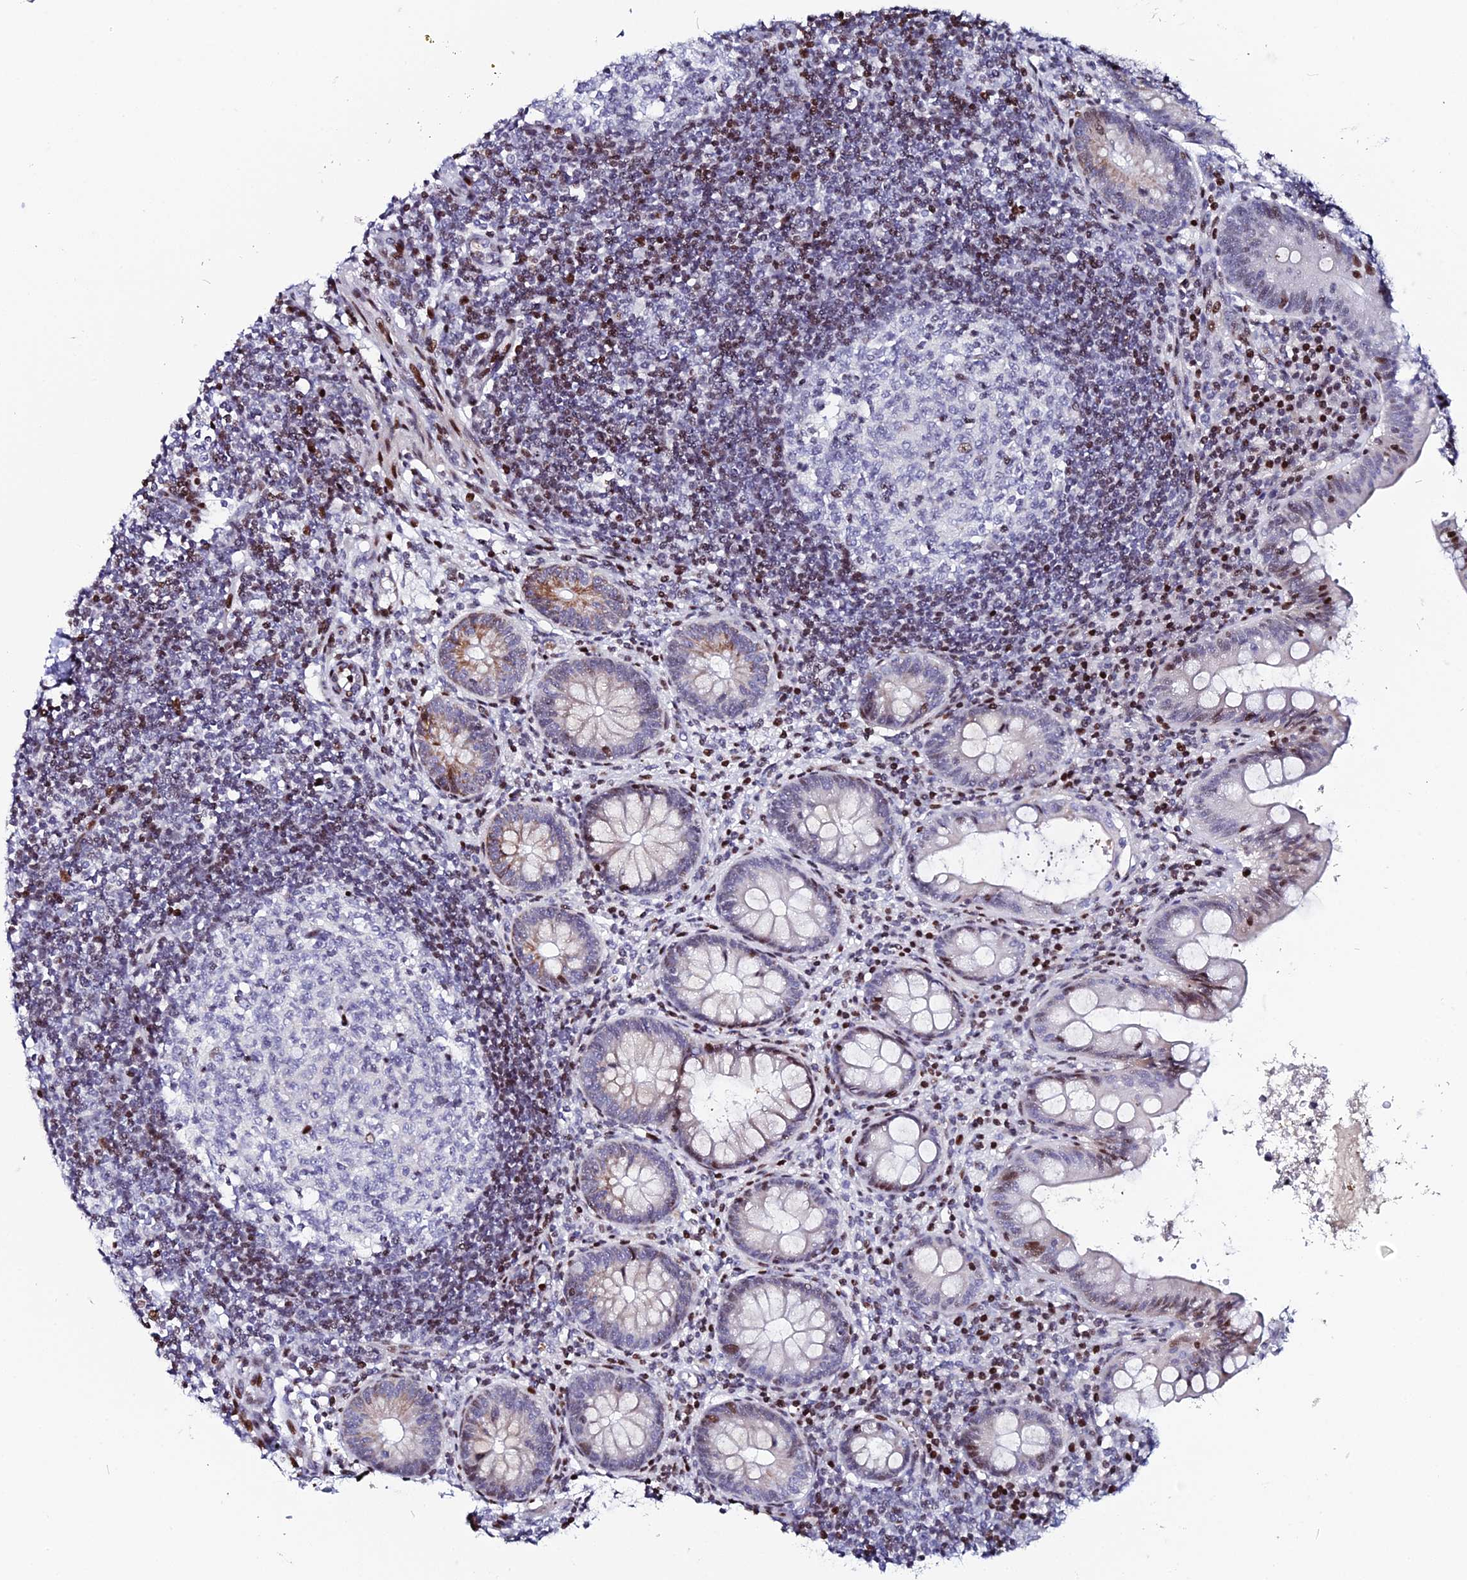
{"staining": {"intensity": "strong", "quantity": "<25%", "location": "nuclear"}, "tissue": "appendix", "cell_type": "Glandular cells", "image_type": "normal", "snomed": [{"axis": "morphology", "description": "Normal tissue, NOS"}, {"axis": "topography", "description": "Appendix"}], "caption": "Glandular cells reveal medium levels of strong nuclear expression in about <25% of cells in unremarkable appendix.", "gene": "MYNN", "patient": {"sex": "female", "age": 33}}